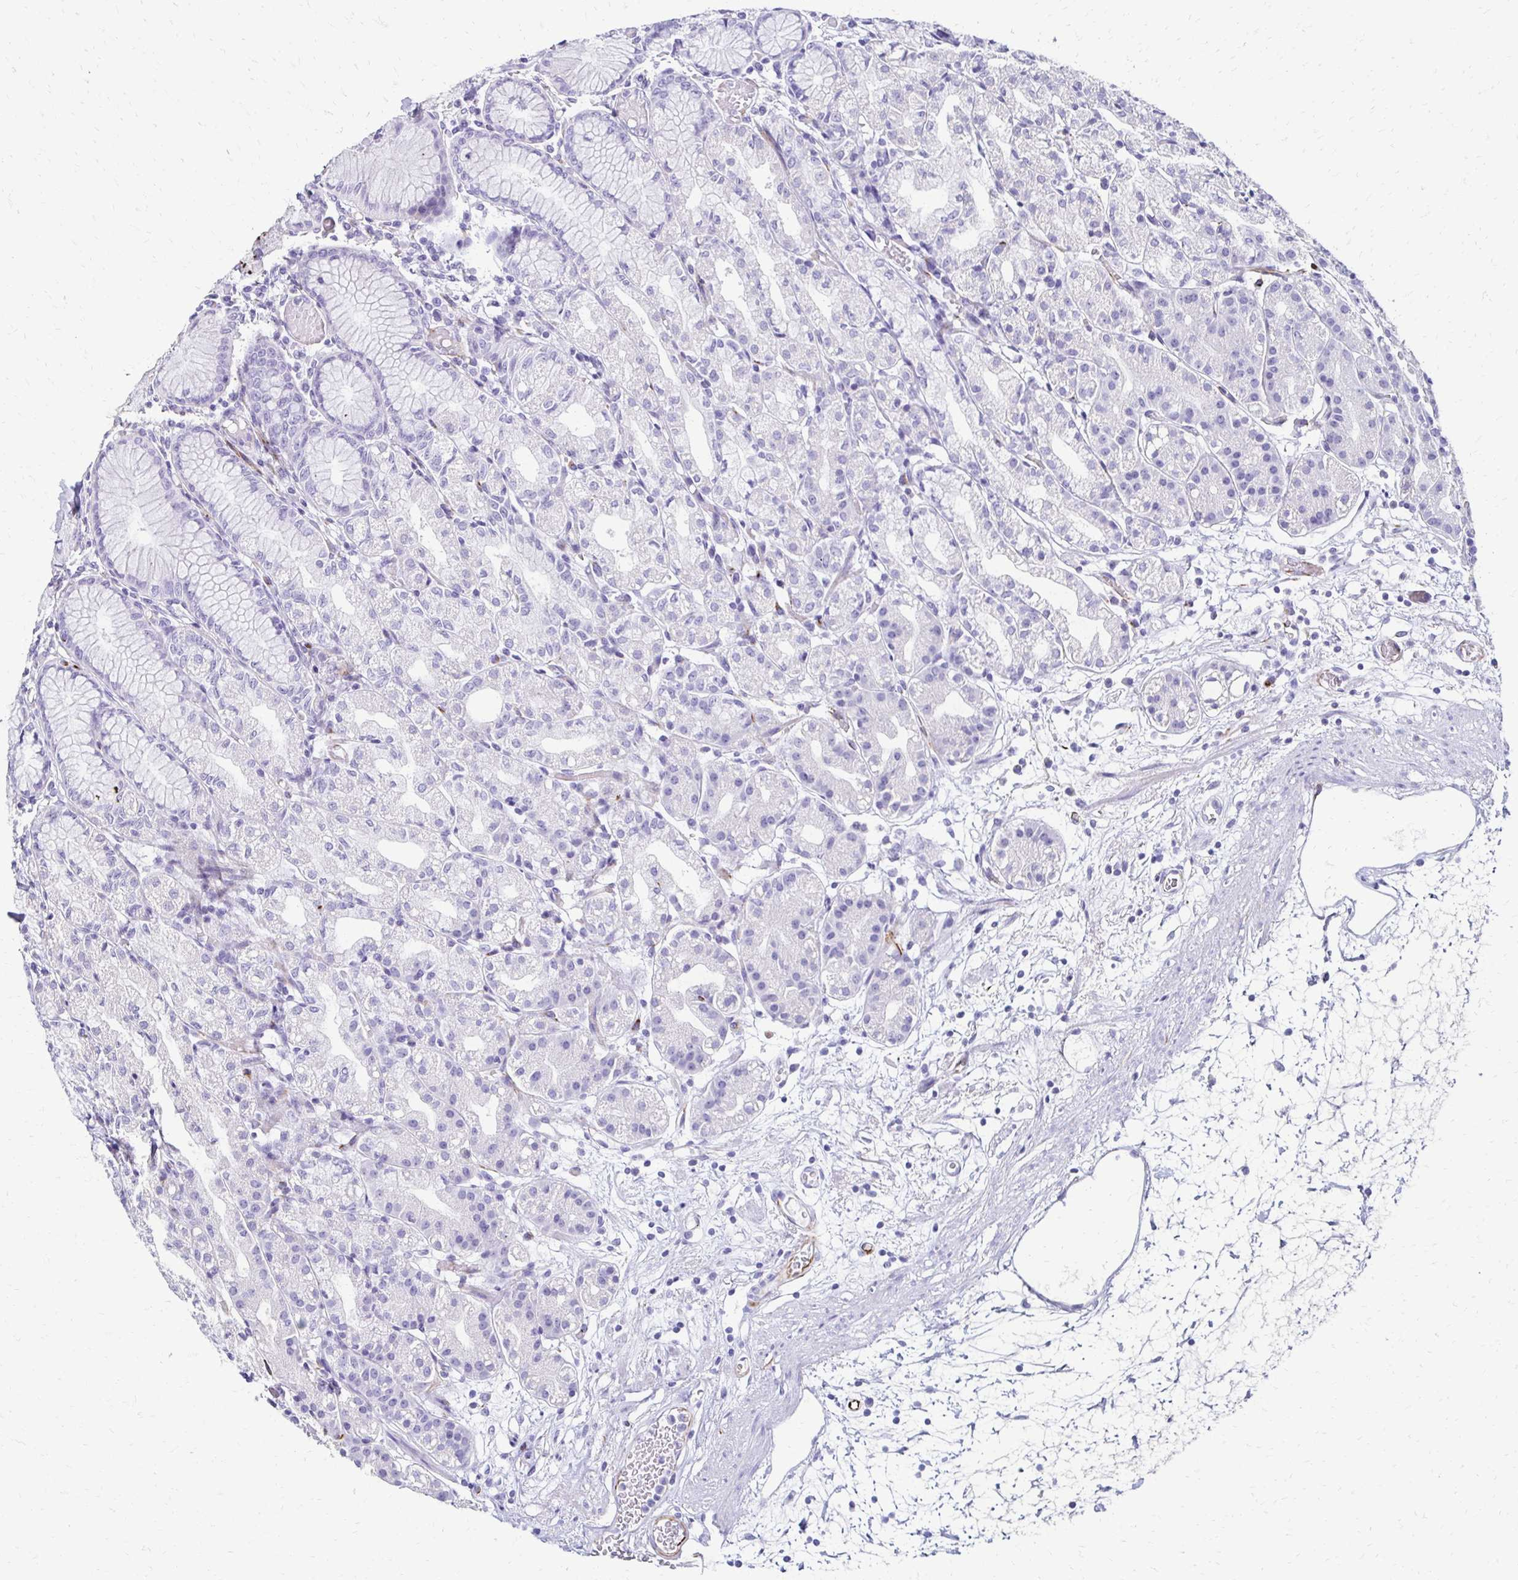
{"staining": {"intensity": "negative", "quantity": "none", "location": "none"}, "tissue": "stomach", "cell_type": "Glandular cells", "image_type": "normal", "snomed": [{"axis": "morphology", "description": "Normal tissue, NOS"}, {"axis": "topography", "description": "Stomach"}], "caption": "Glandular cells are negative for protein expression in unremarkable human stomach. Brightfield microscopy of IHC stained with DAB (3,3'-diaminobenzidine) (brown) and hematoxylin (blue), captured at high magnification.", "gene": "TMEM54", "patient": {"sex": "female", "age": 57}}